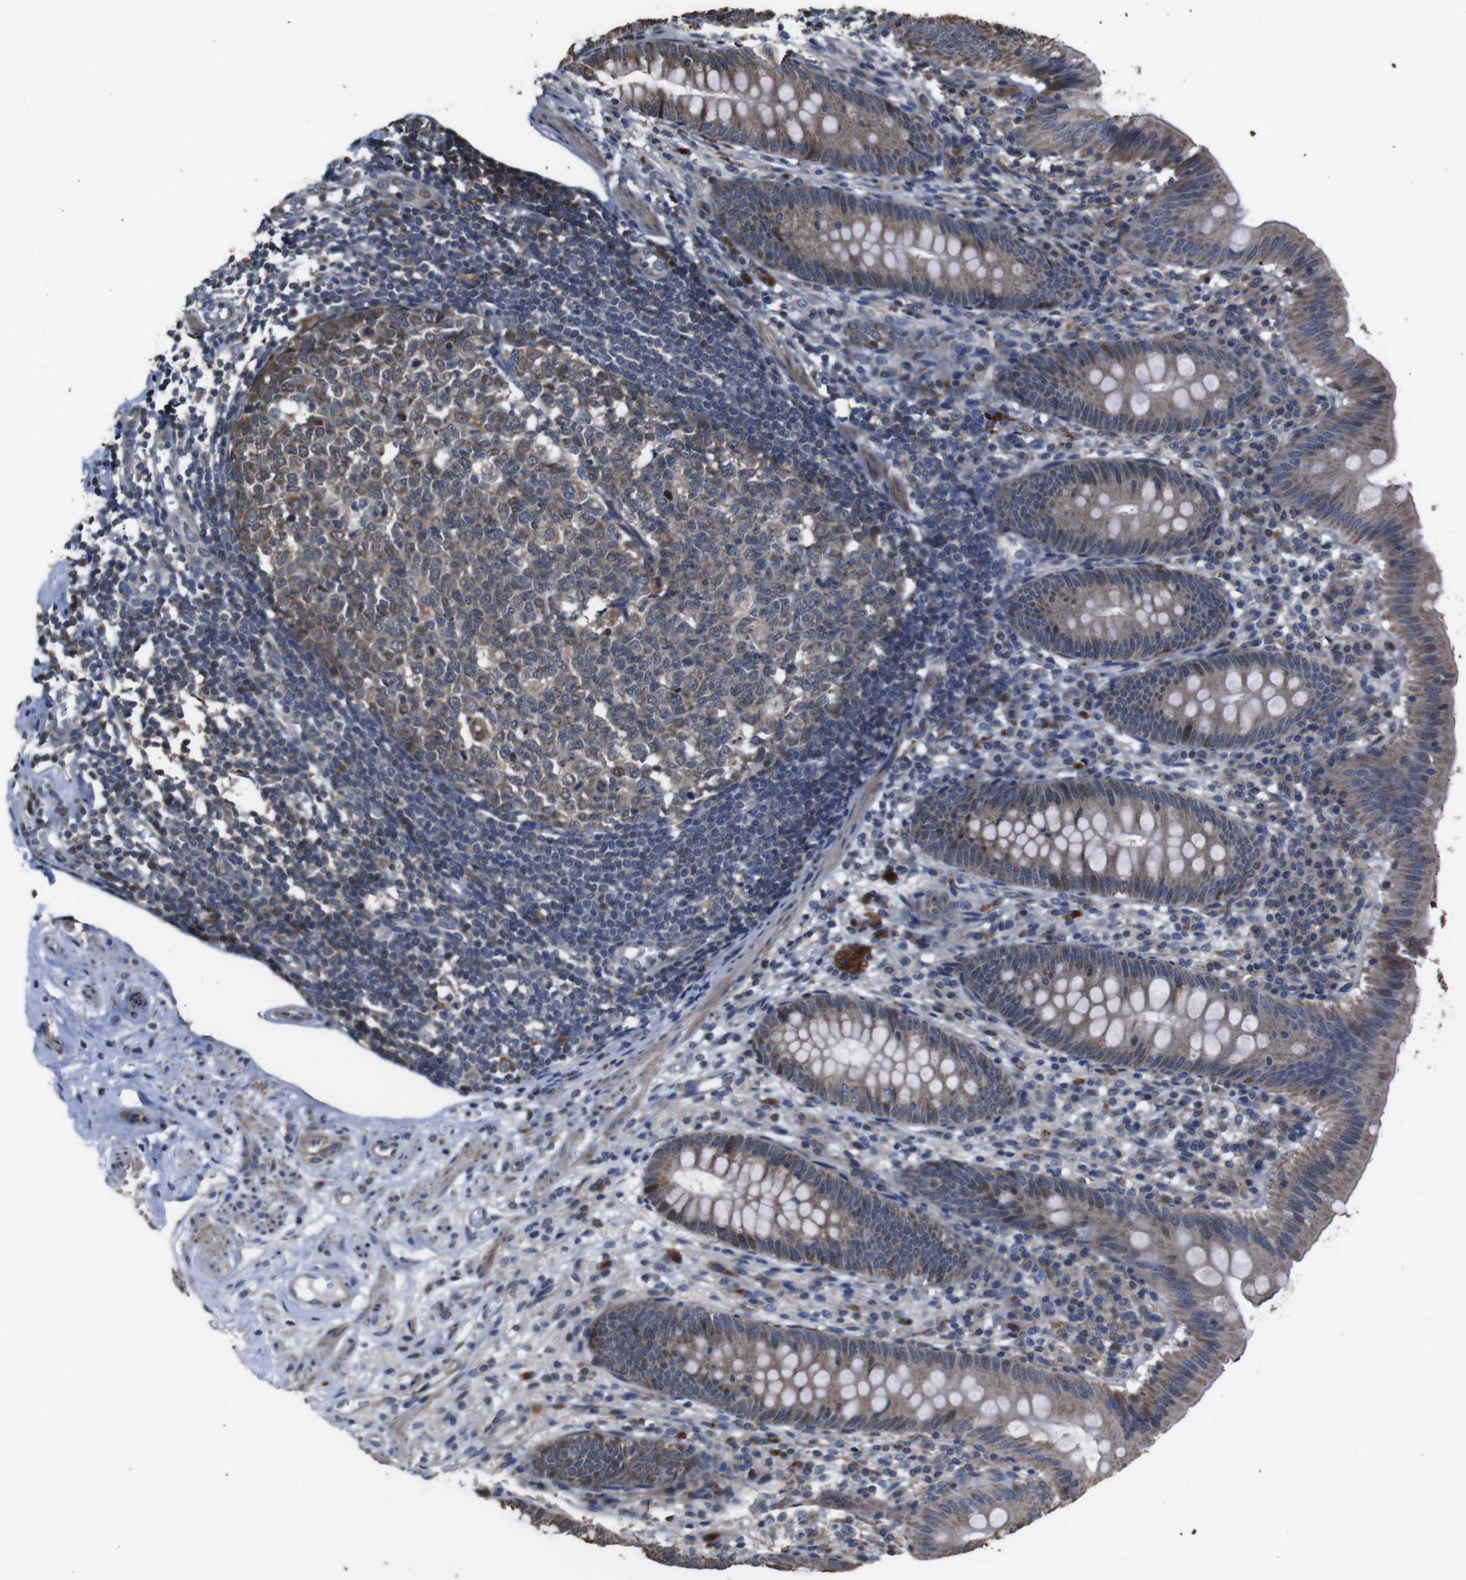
{"staining": {"intensity": "moderate", "quantity": ">75%", "location": "cytoplasmic/membranous"}, "tissue": "appendix", "cell_type": "Glandular cells", "image_type": "normal", "snomed": [{"axis": "morphology", "description": "Normal tissue, NOS"}, {"axis": "topography", "description": "Appendix"}], "caption": "Protein expression analysis of normal human appendix reveals moderate cytoplasmic/membranous positivity in approximately >75% of glandular cells. Ihc stains the protein of interest in brown and the nuclei are stained blue.", "gene": "SNN", "patient": {"sex": "male", "age": 56}}